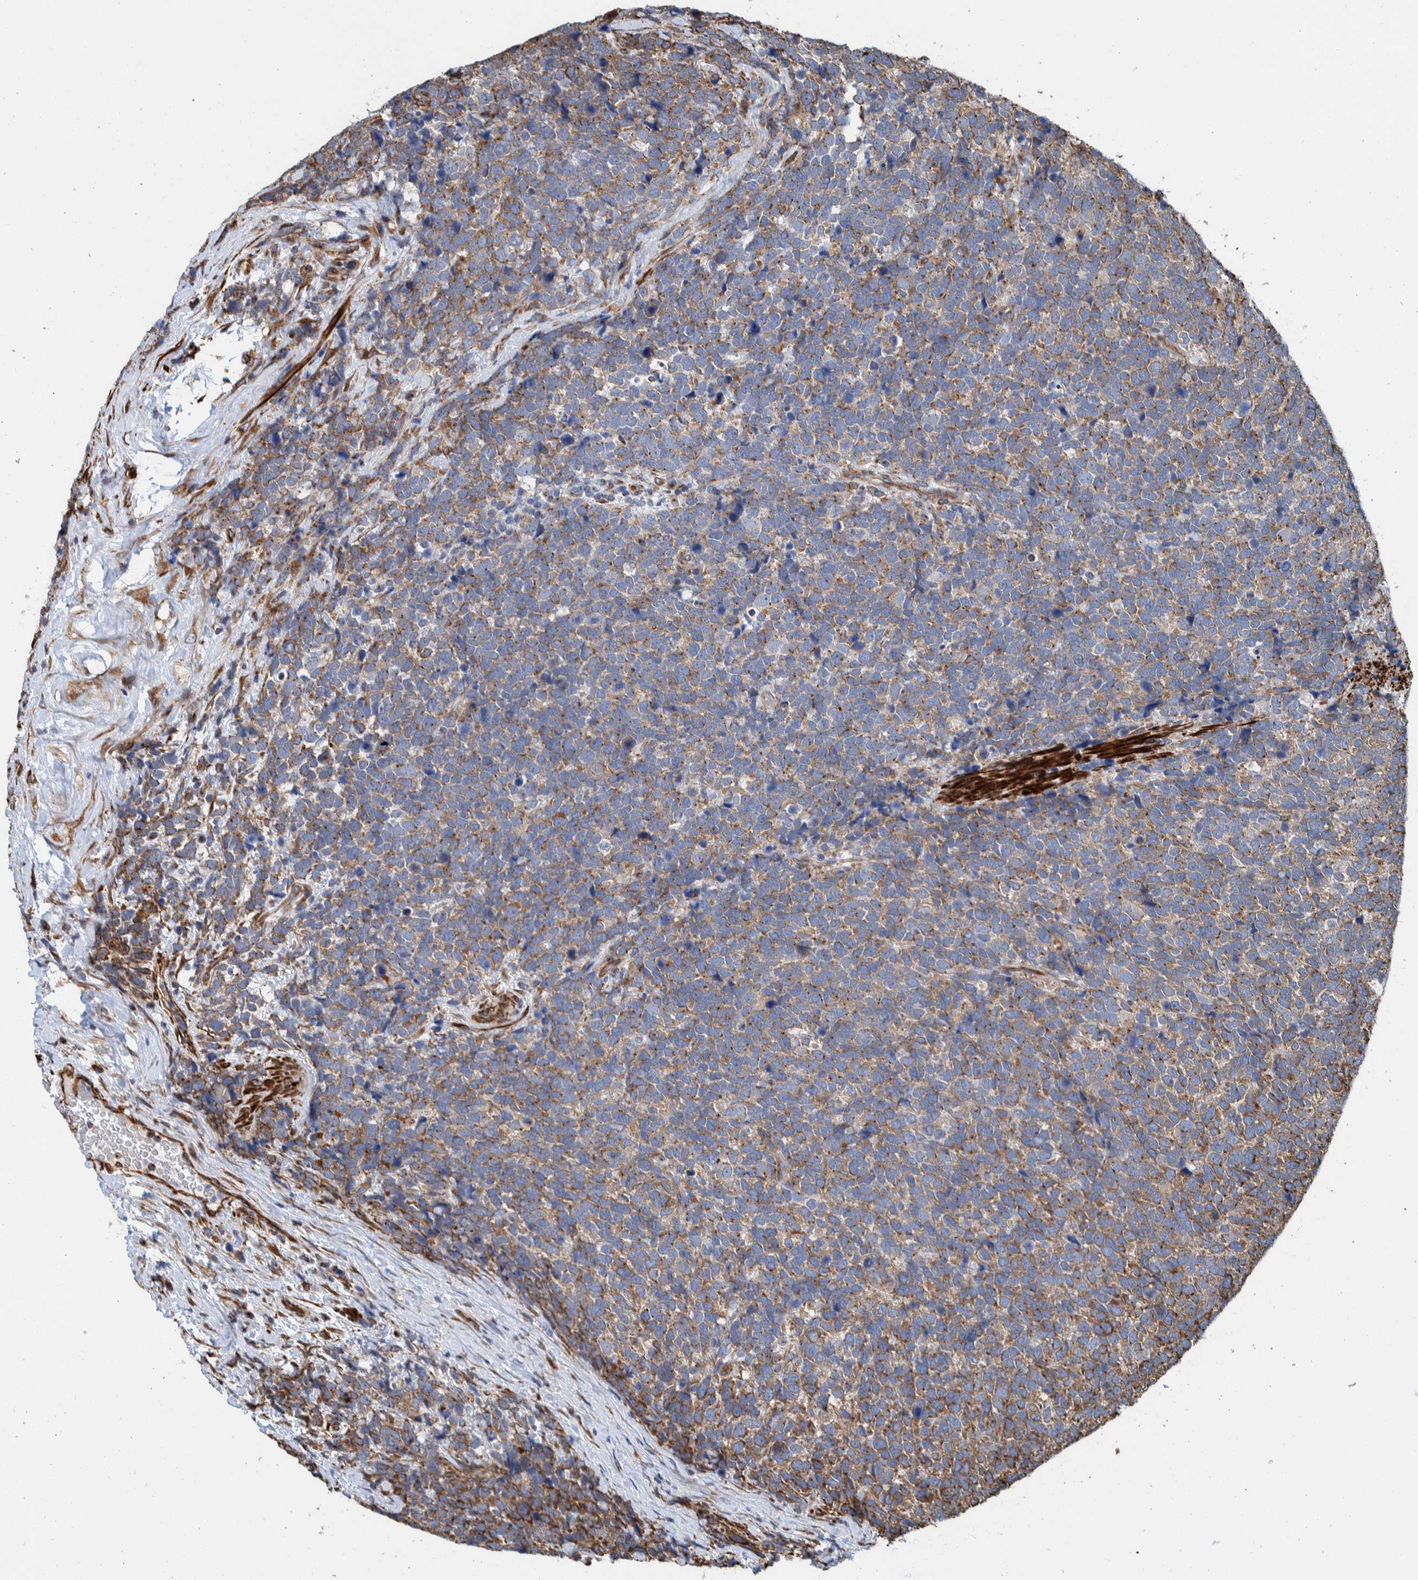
{"staining": {"intensity": "moderate", "quantity": ">75%", "location": "cytoplasmic/membranous"}, "tissue": "urothelial cancer", "cell_type": "Tumor cells", "image_type": "cancer", "snomed": [{"axis": "morphology", "description": "Urothelial carcinoma, High grade"}, {"axis": "topography", "description": "Urinary bladder"}], "caption": "This image displays high-grade urothelial carcinoma stained with IHC to label a protein in brown. The cytoplasmic/membranous of tumor cells show moderate positivity for the protein. Nuclei are counter-stained blue.", "gene": "CCDC57", "patient": {"sex": "female", "age": 82}}